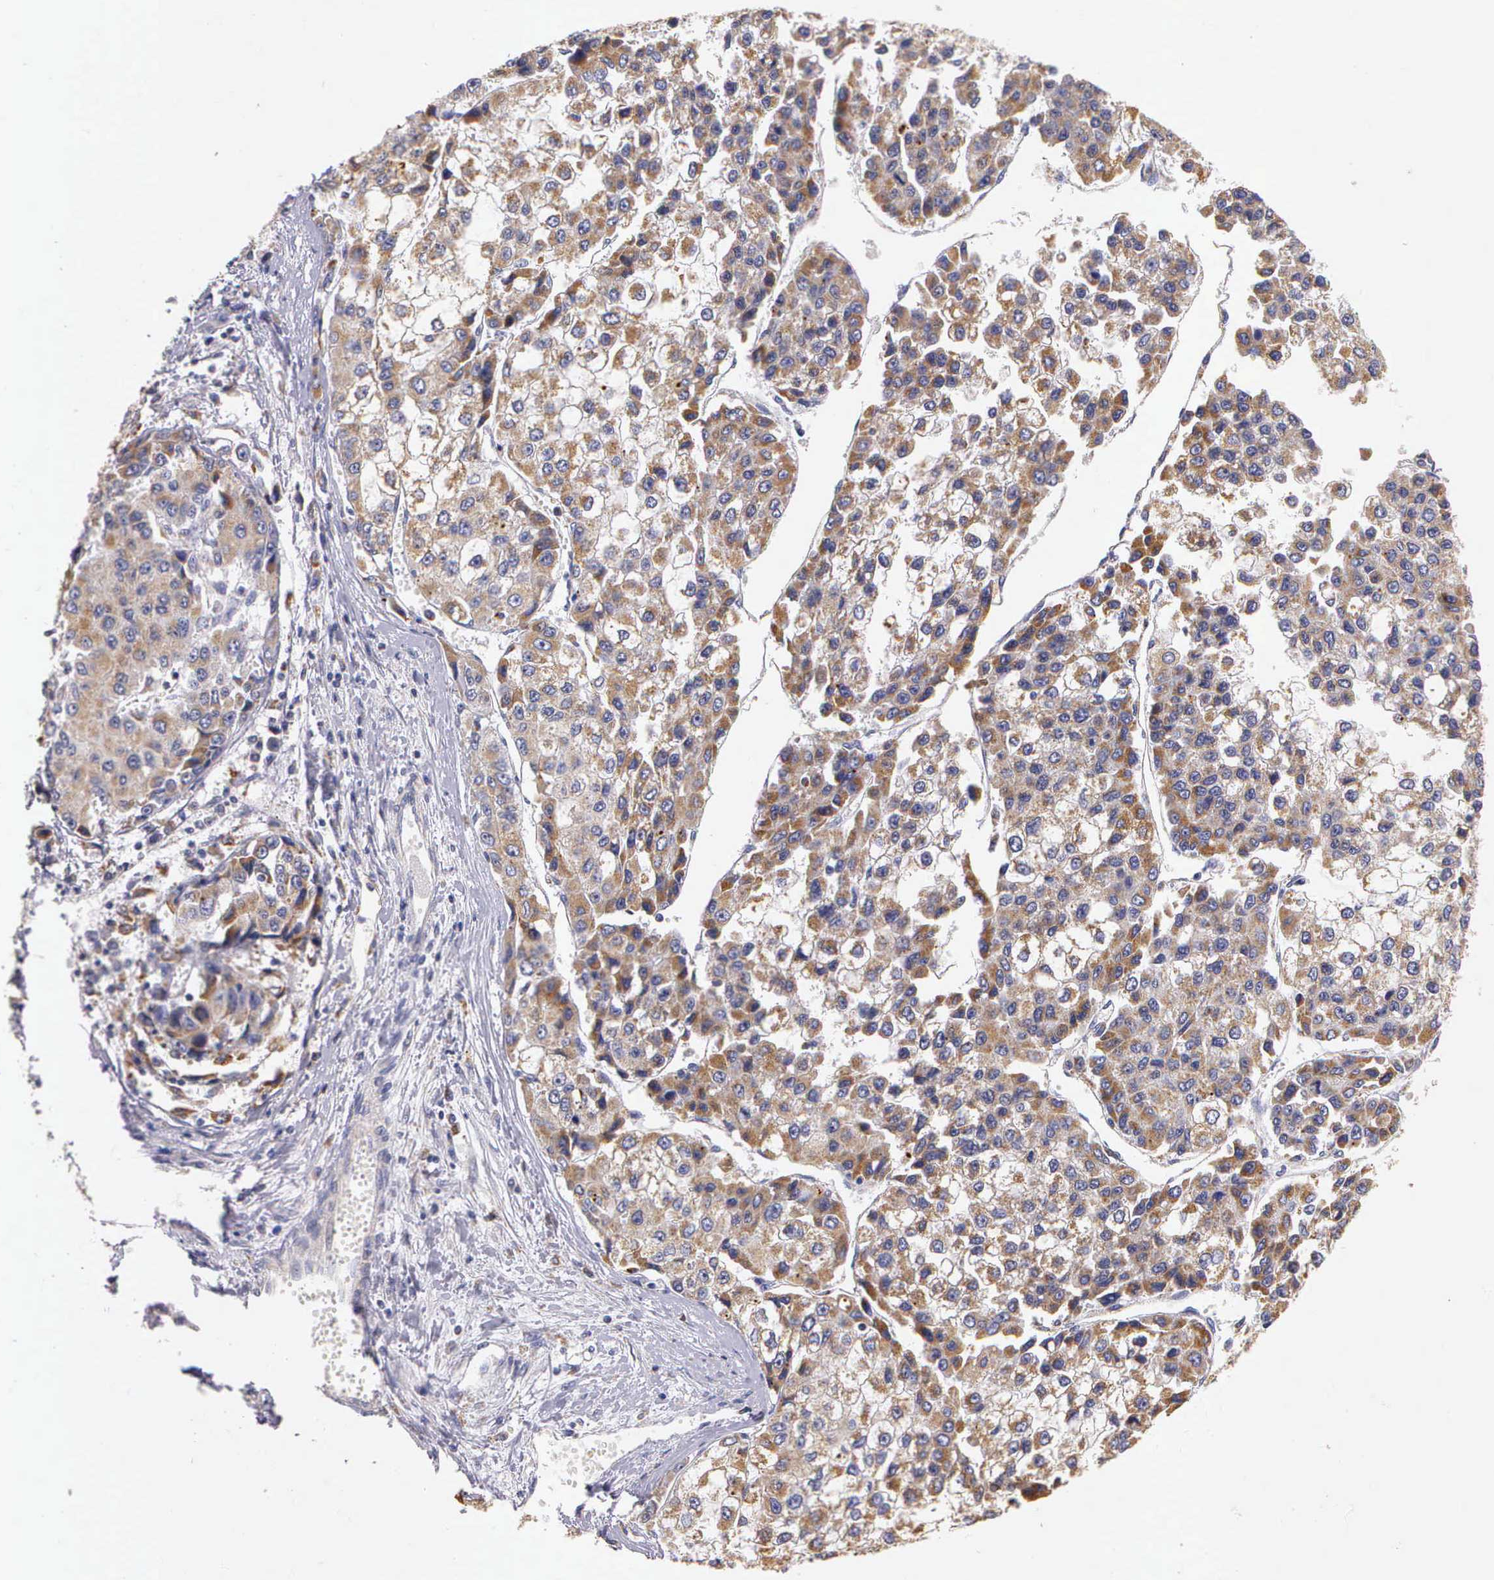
{"staining": {"intensity": "weak", "quantity": ">75%", "location": "cytoplasmic/membranous"}, "tissue": "liver cancer", "cell_type": "Tumor cells", "image_type": "cancer", "snomed": [{"axis": "morphology", "description": "Carcinoma, Hepatocellular, NOS"}, {"axis": "topography", "description": "Liver"}], "caption": "Liver cancer was stained to show a protein in brown. There is low levels of weak cytoplasmic/membranous positivity in about >75% of tumor cells. (brown staining indicates protein expression, while blue staining denotes nuclei).", "gene": "ESR1", "patient": {"sex": "female", "age": 66}}